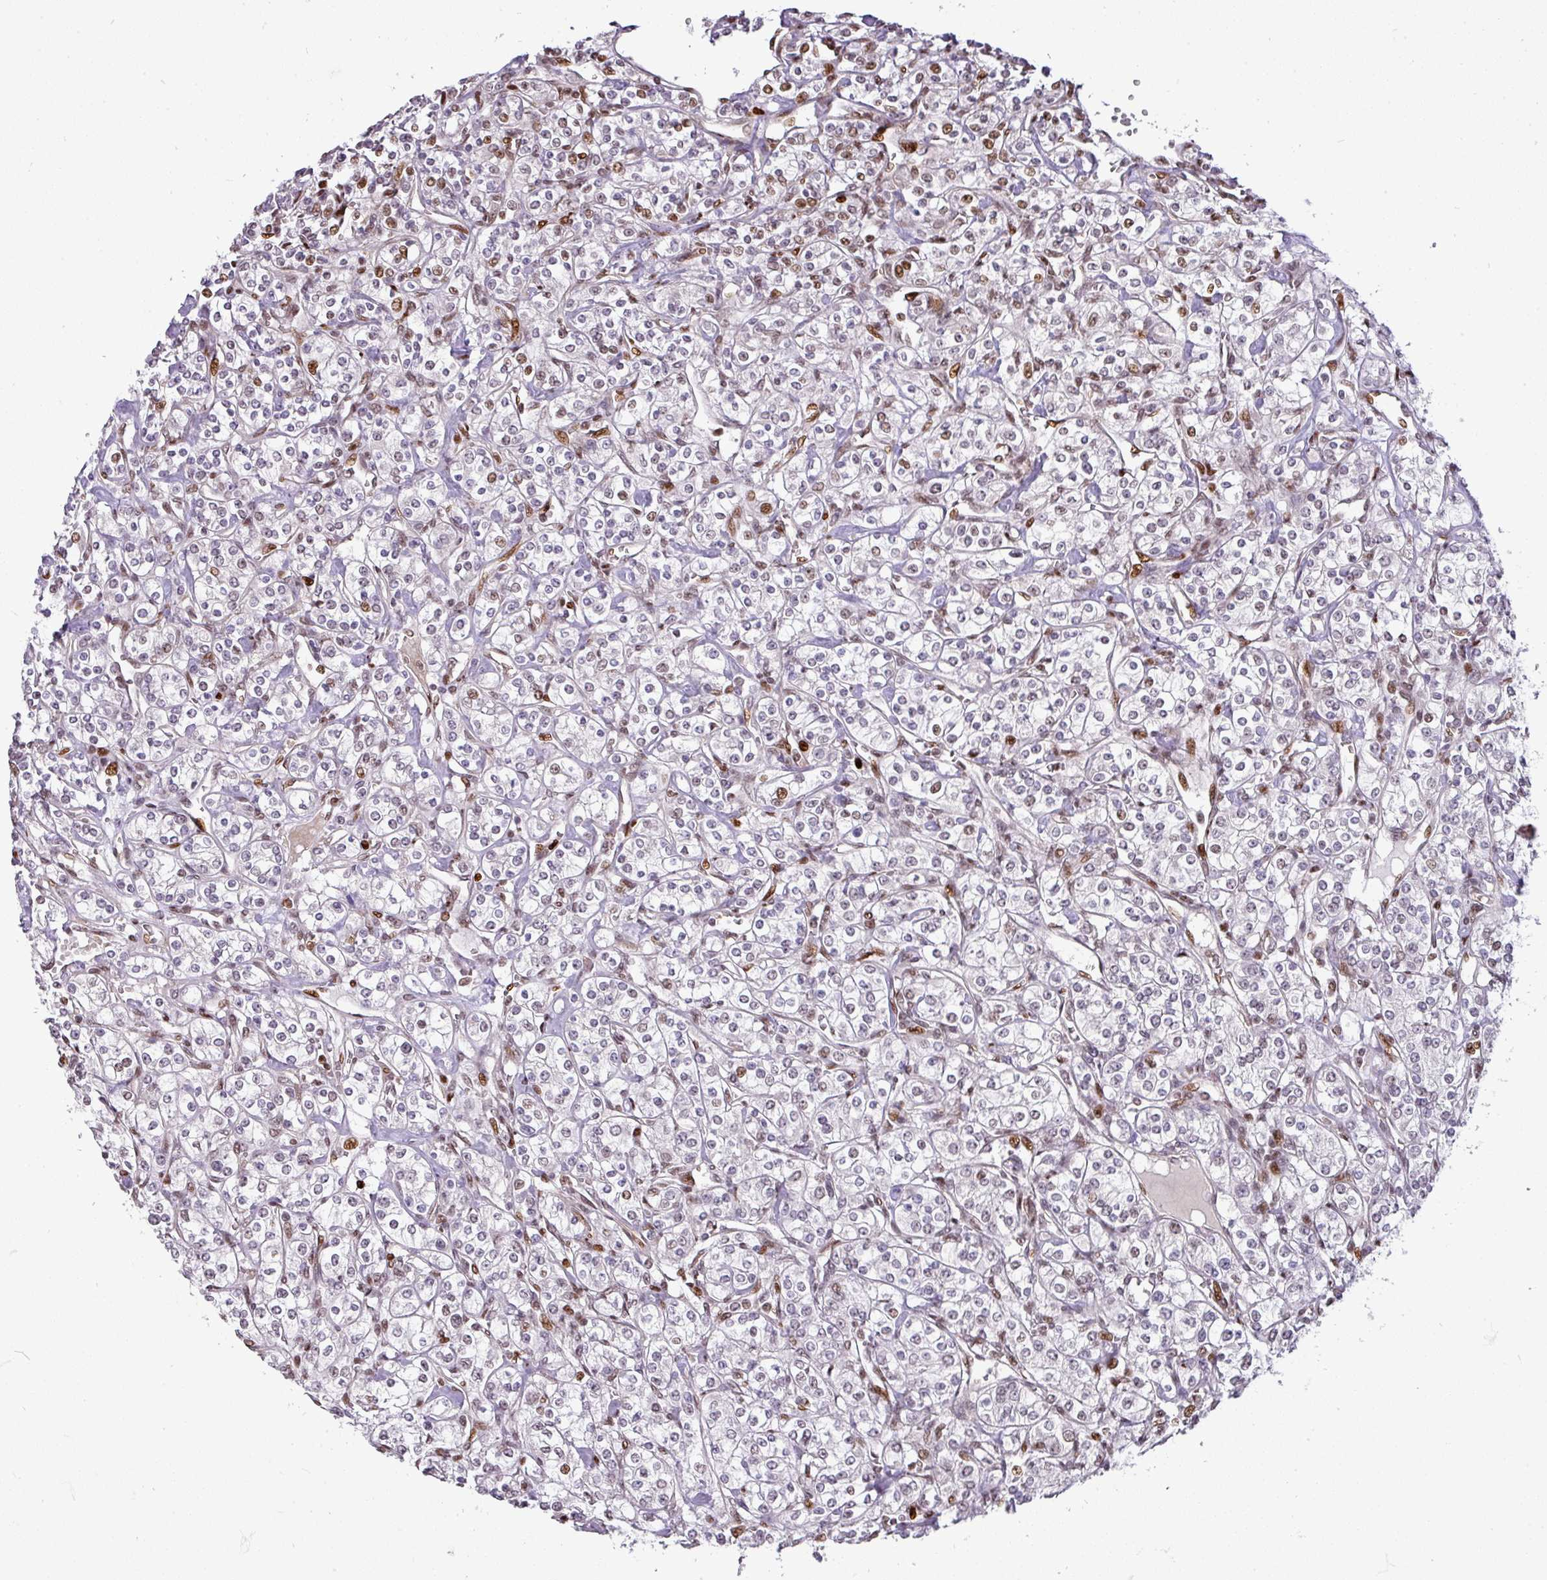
{"staining": {"intensity": "moderate", "quantity": "<25%", "location": "nuclear"}, "tissue": "renal cancer", "cell_type": "Tumor cells", "image_type": "cancer", "snomed": [{"axis": "morphology", "description": "Adenocarcinoma, NOS"}, {"axis": "topography", "description": "Kidney"}], "caption": "This micrograph shows renal adenocarcinoma stained with IHC to label a protein in brown. The nuclear of tumor cells show moderate positivity for the protein. Nuclei are counter-stained blue.", "gene": "MYSM1", "patient": {"sex": "male", "age": 77}}